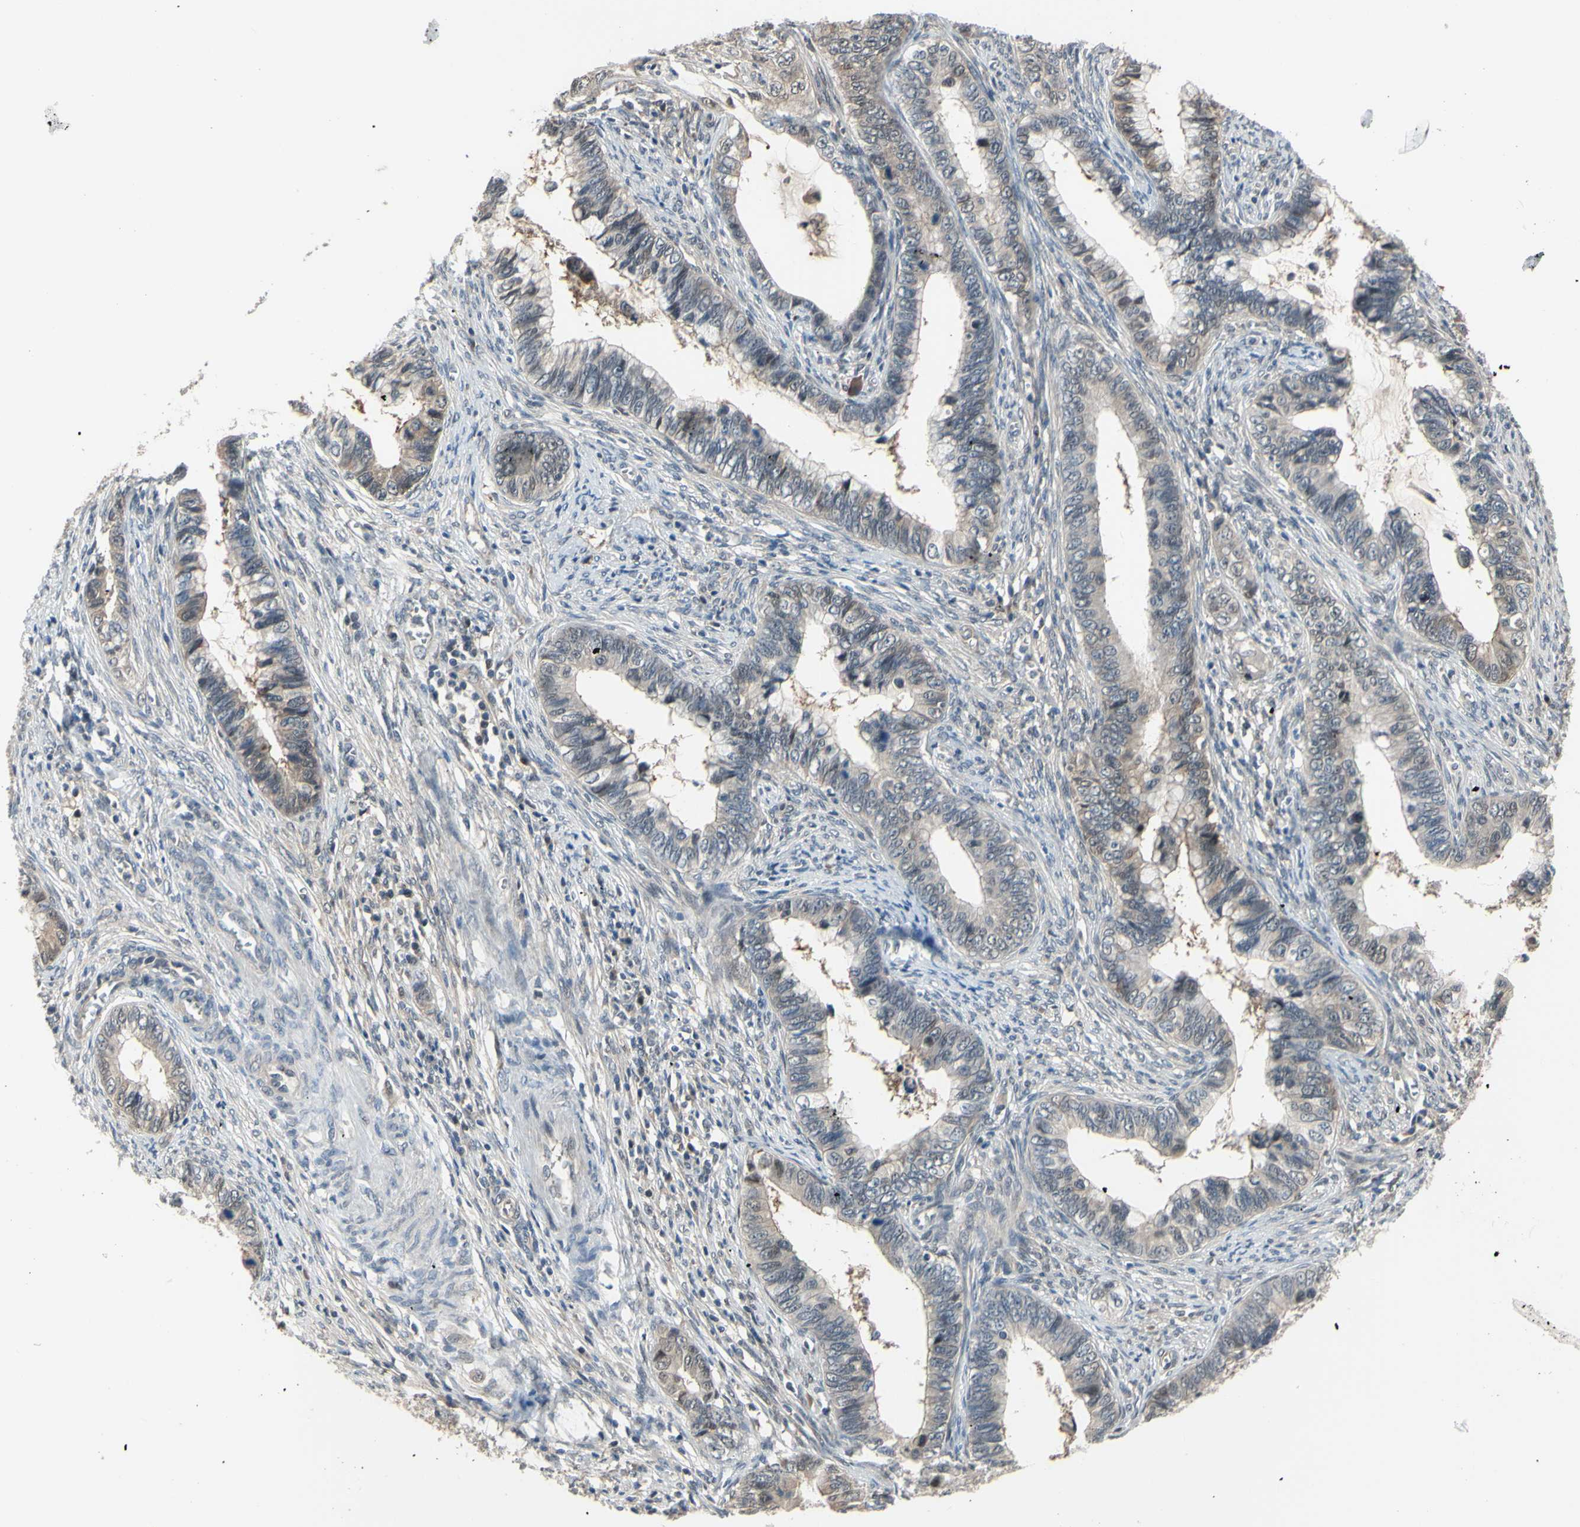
{"staining": {"intensity": "negative", "quantity": "none", "location": "none"}, "tissue": "cervical cancer", "cell_type": "Tumor cells", "image_type": "cancer", "snomed": [{"axis": "morphology", "description": "Adenocarcinoma, NOS"}, {"axis": "topography", "description": "Cervix"}], "caption": "High magnification brightfield microscopy of cervical cancer stained with DAB (brown) and counterstained with hematoxylin (blue): tumor cells show no significant expression.", "gene": "HSPA4", "patient": {"sex": "female", "age": 44}}